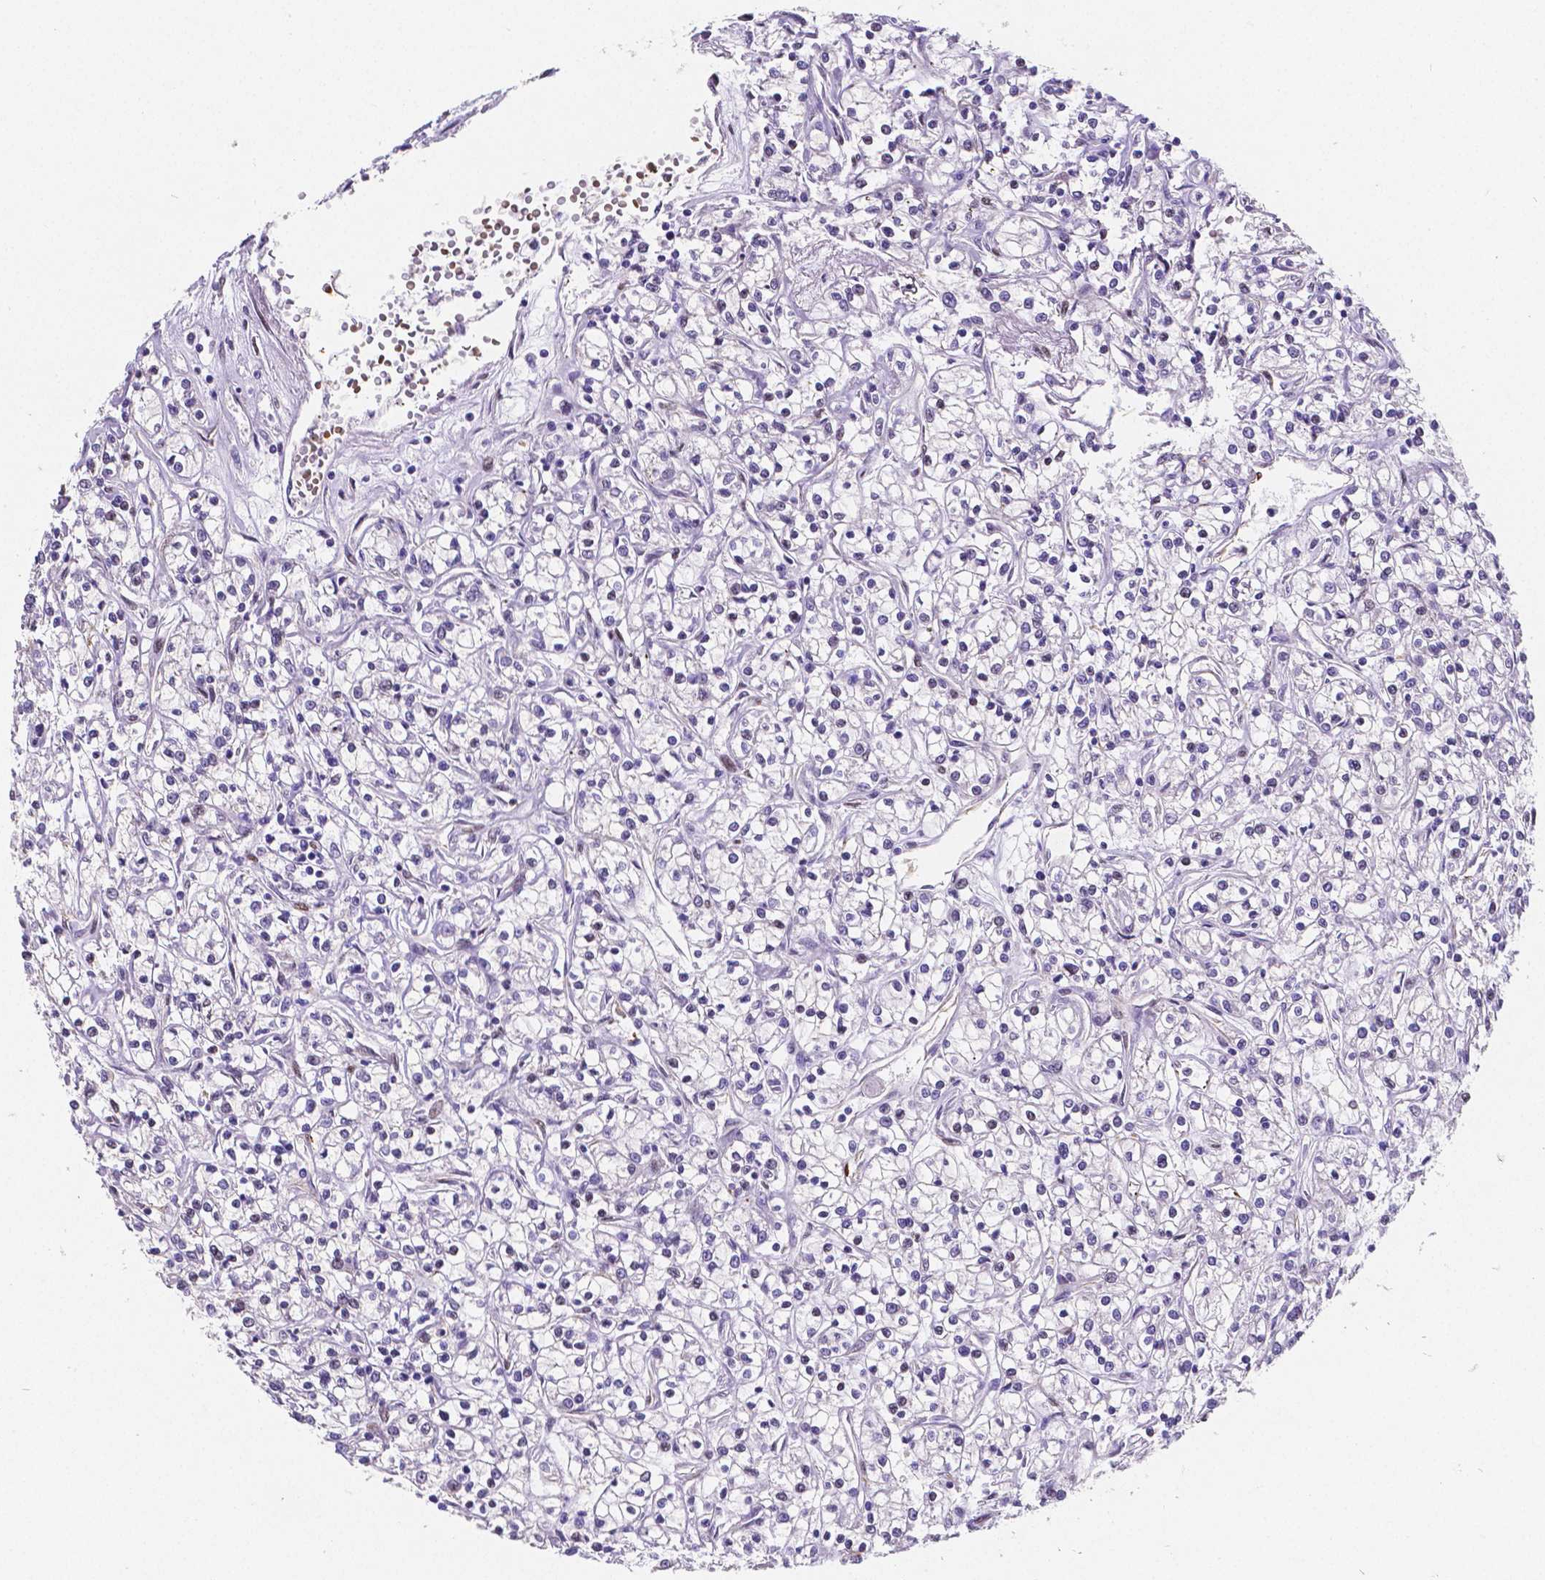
{"staining": {"intensity": "negative", "quantity": "none", "location": "none"}, "tissue": "renal cancer", "cell_type": "Tumor cells", "image_type": "cancer", "snomed": [{"axis": "morphology", "description": "Adenocarcinoma, NOS"}, {"axis": "topography", "description": "Kidney"}], "caption": "This photomicrograph is of adenocarcinoma (renal) stained with IHC to label a protein in brown with the nuclei are counter-stained blue. There is no staining in tumor cells. (Stains: DAB immunohistochemistry (IHC) with hematoxylin counter stain, Microscopy: brightfield microscopy at high magnification).", "gene": "MEF2C", "patient": {"sex": "female", "age": 59}}